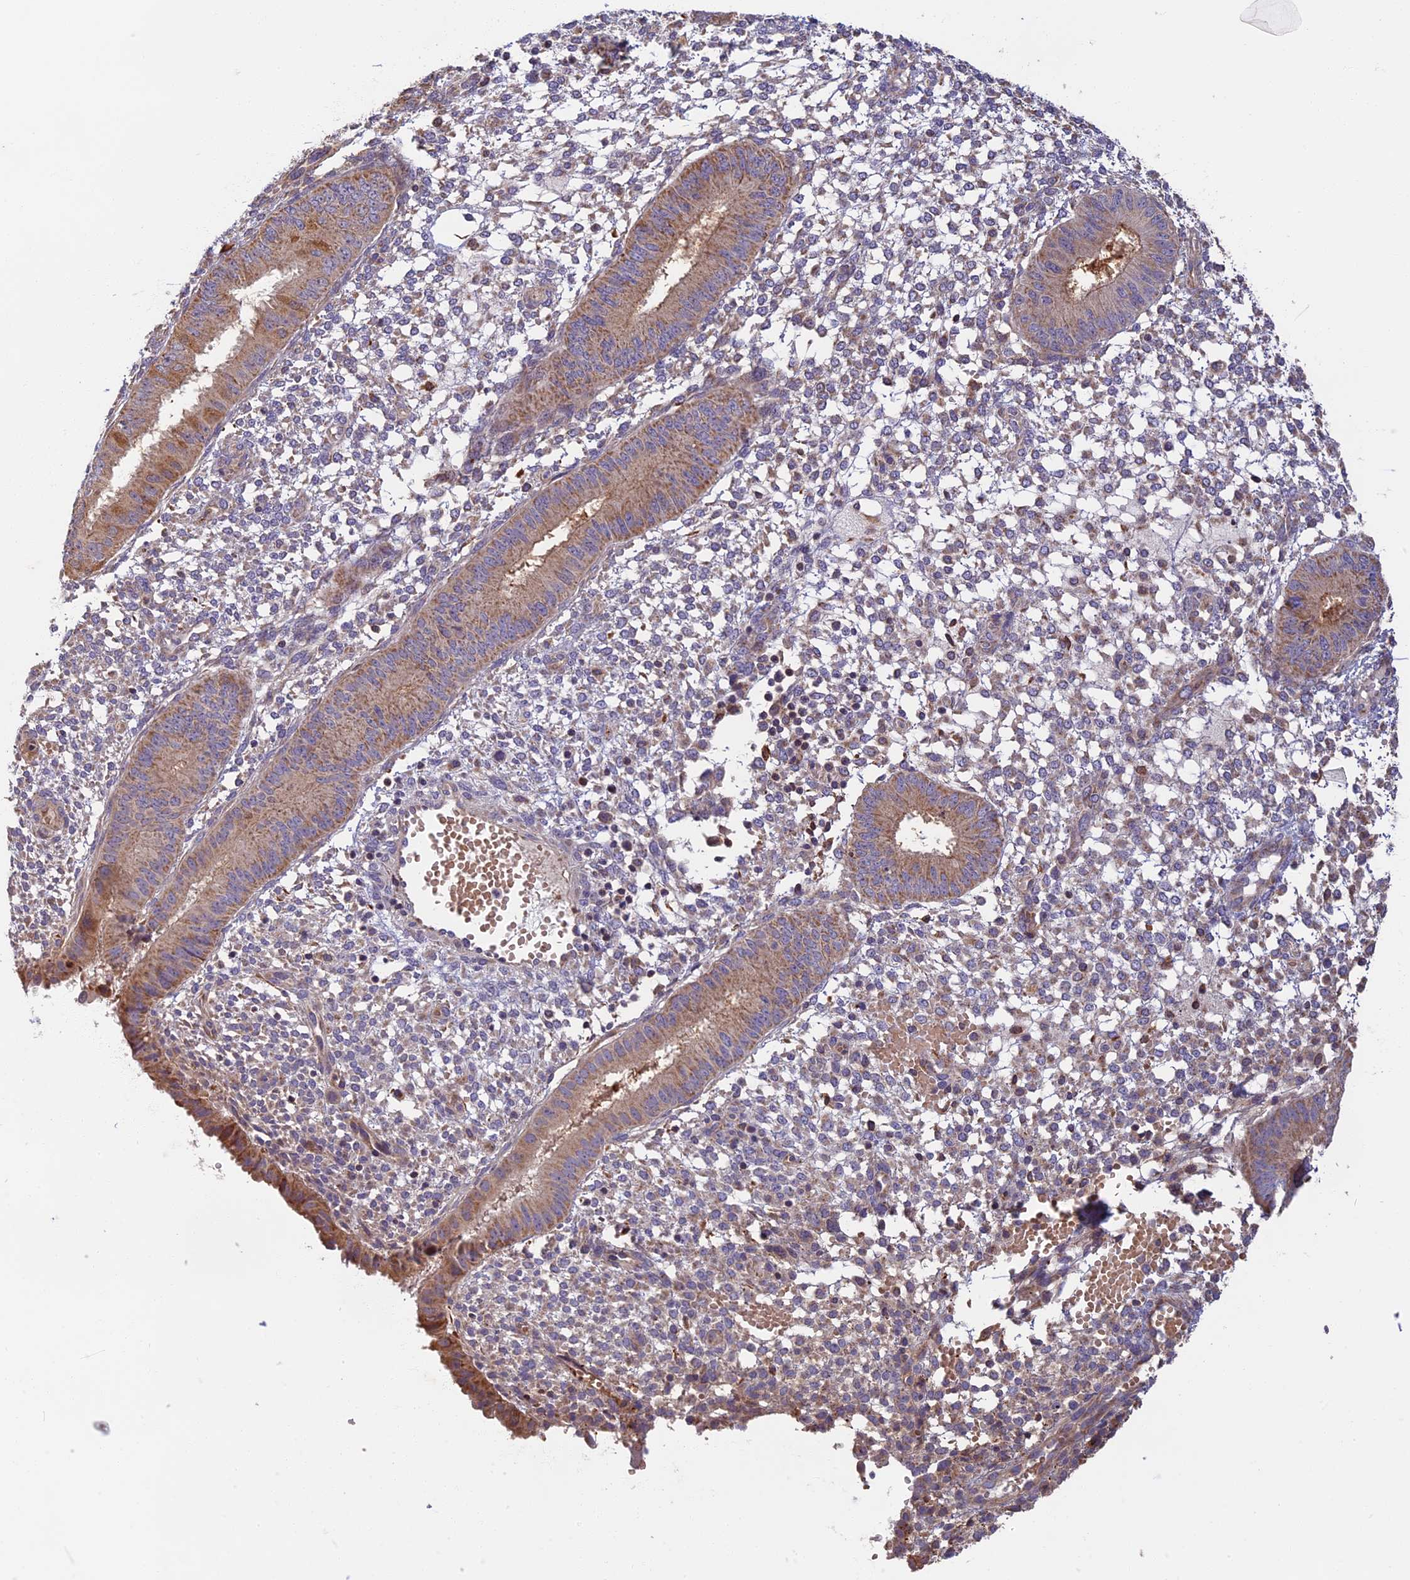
{"staining": {"intensity": "weak", "quantity": "<25%", "location": "cytoplasmic/membranous"}, "tissue": "endometrium", "cell_type": "Cells in endometrial stroma", "image_type": "normal", "snomed": [{"axis": "morphology", "description": "Normal tissue, NOS"}, {"axis": "topography", "description": "Endometrium"}], "caption": "High magnification brightfield microscopy of unremarkable endometrium stained with DAB (brown) and counterstained with hematoxylin (blue): cells in endometrial stroma show no significant positivity.", "gene": "EDAR", "patient": {"sex": "female", "age": 49}}